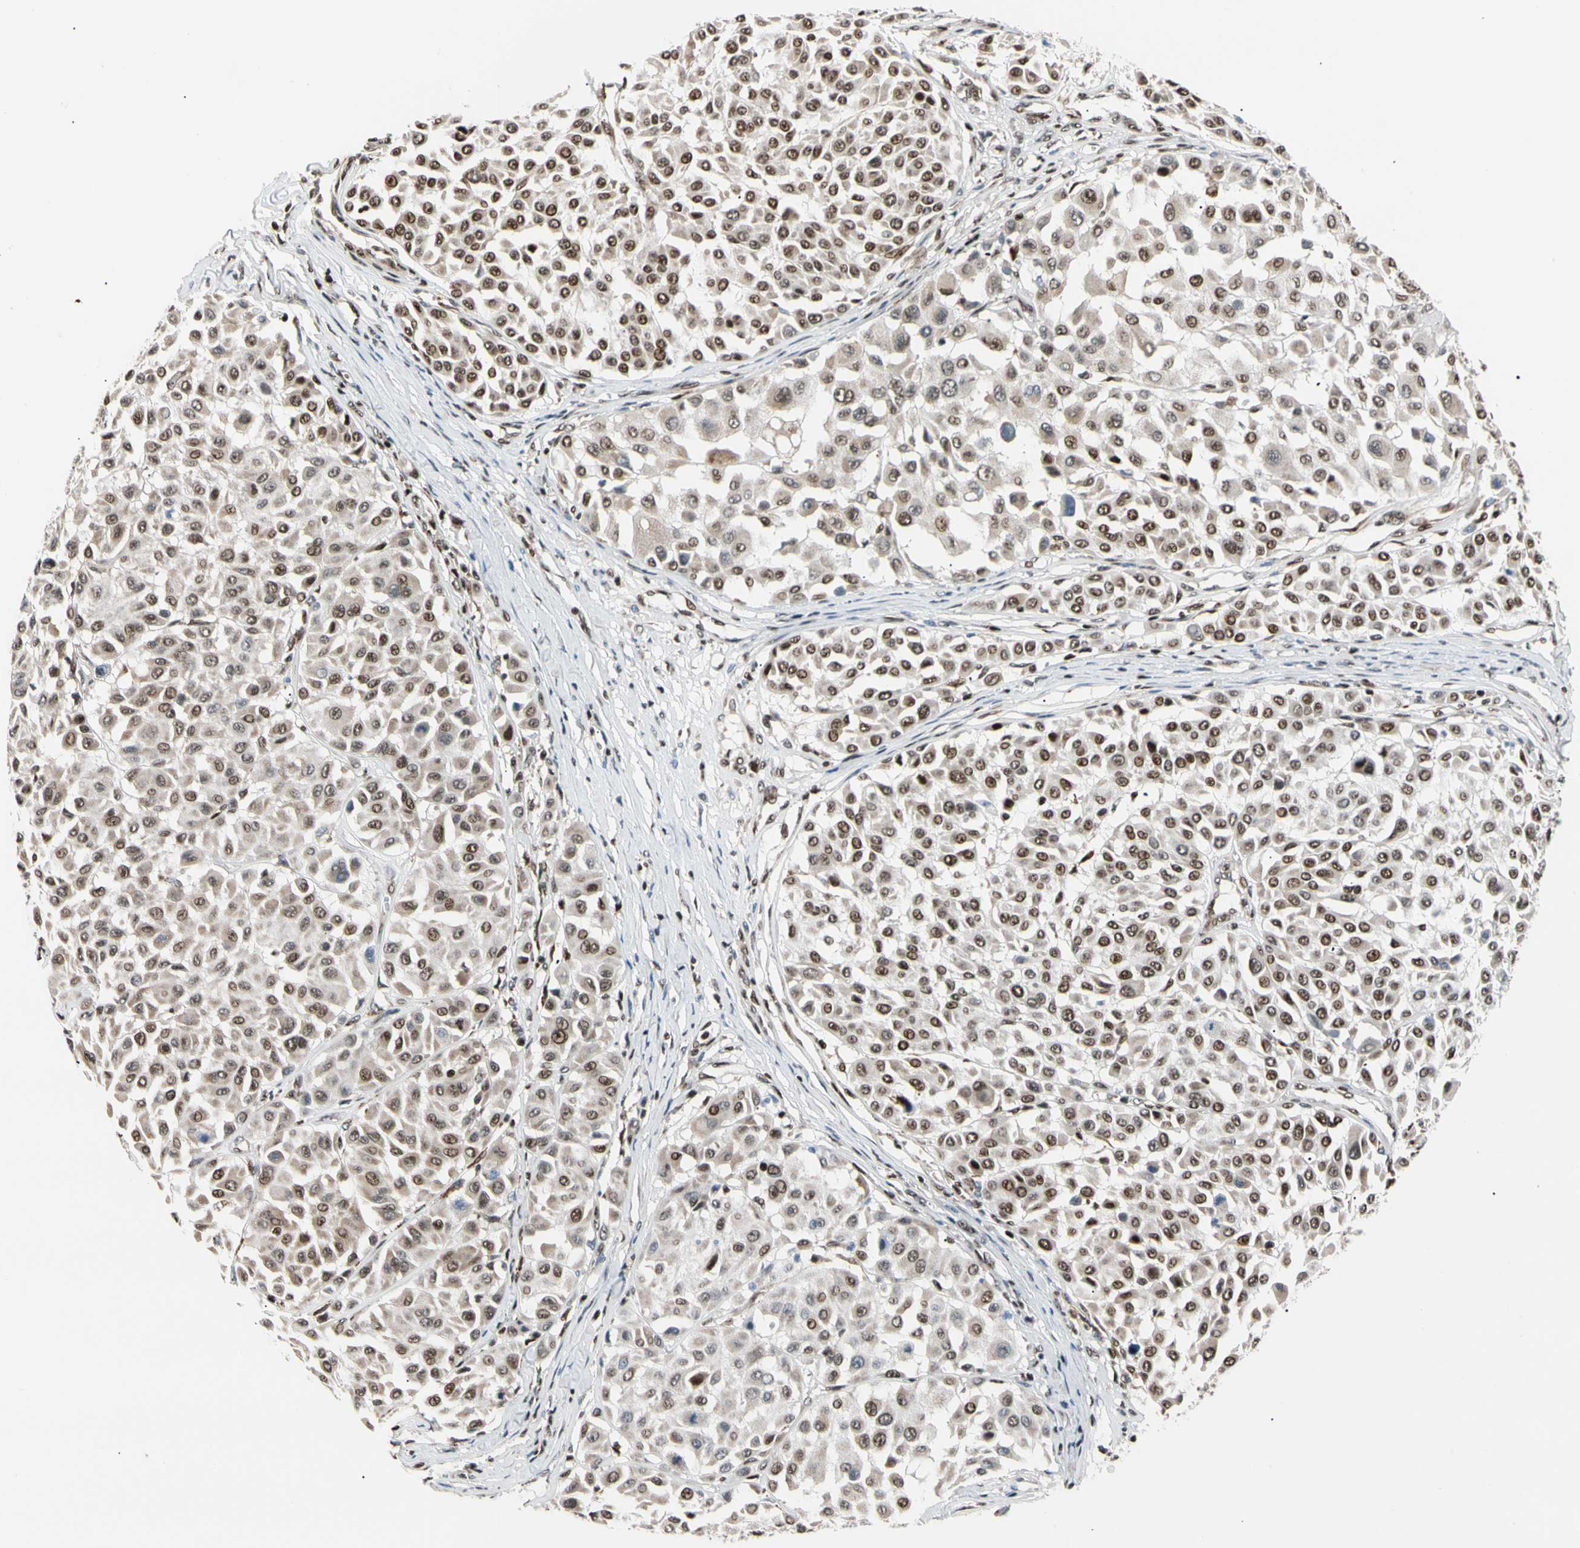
{"staining": {"intensity": "moderate", "quantity": ">75%", "location": "nuclear"}, "tissue": "melanoma", "cell_type": "Tumor cells", "image_type": "cancer", "snomed": [{"axis": "morphology", "description": "Malignant melanoma, Metastatic site"}, {"axis": "topography", "description": "Soft tissue"}], "caption": "Malignant melanoma (metastatic site) stained with a protein marker demonstrates moderate staining in tumor cells.", "gene": "E2F1", "patient": {"sex": "male", "age": 41}}